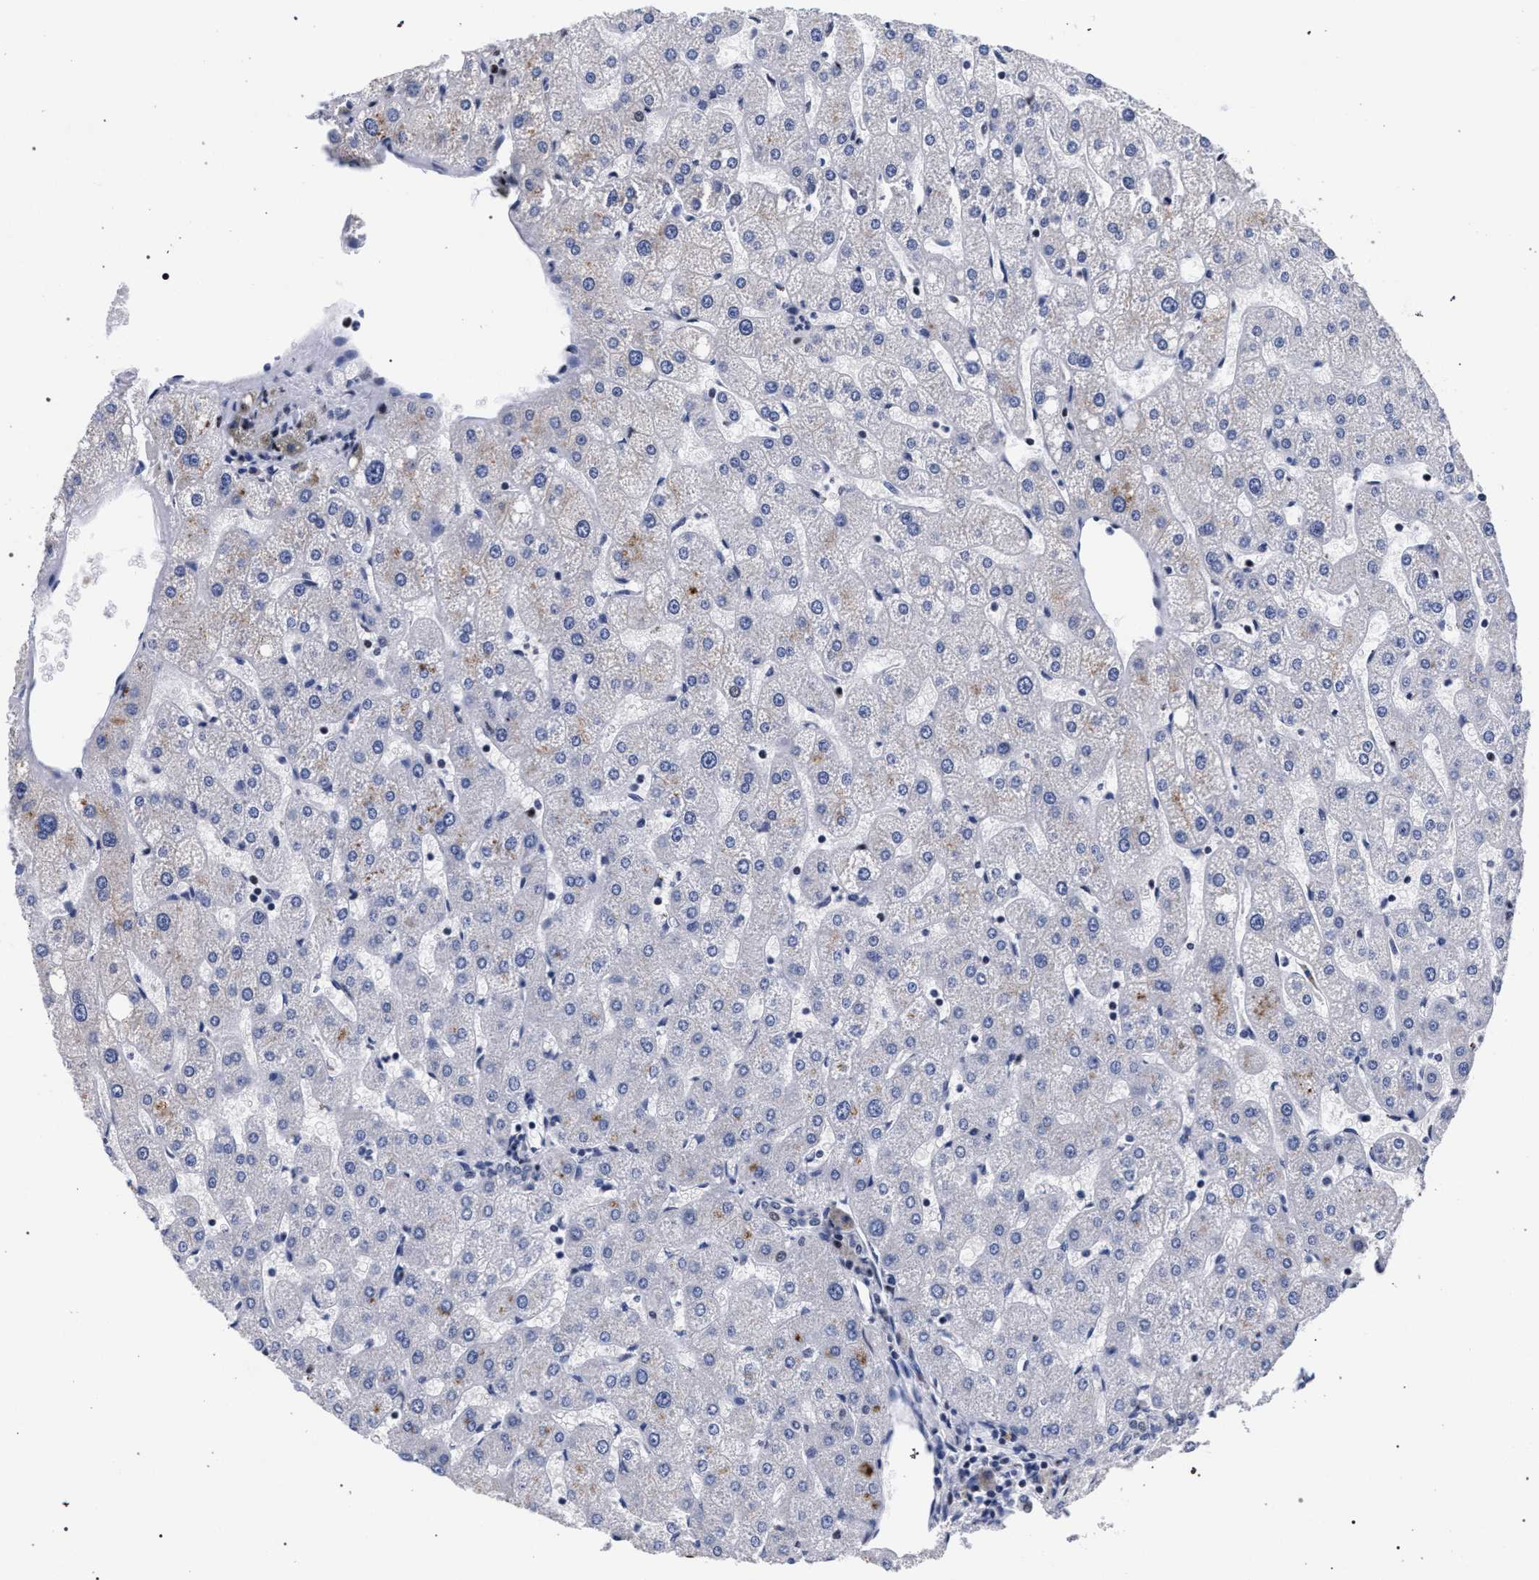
{"staining": {"intensity": "negative", "quantity": "none", "location": "none"}, "tissue": "liver", "cell_type": "Cholangiocytes", "image_type": "normal", "snomed": [{"axis": "morphology", "description": "Normal tissue, NOS"}, {"axis": "topography", "description": "Liver"}], "caption": "Protein analysis of unremarkable liver shows no significant expression in cholangiocytes.", "gene": "HNRNPA1", "patient": {"sex": "male", "age": 67}}